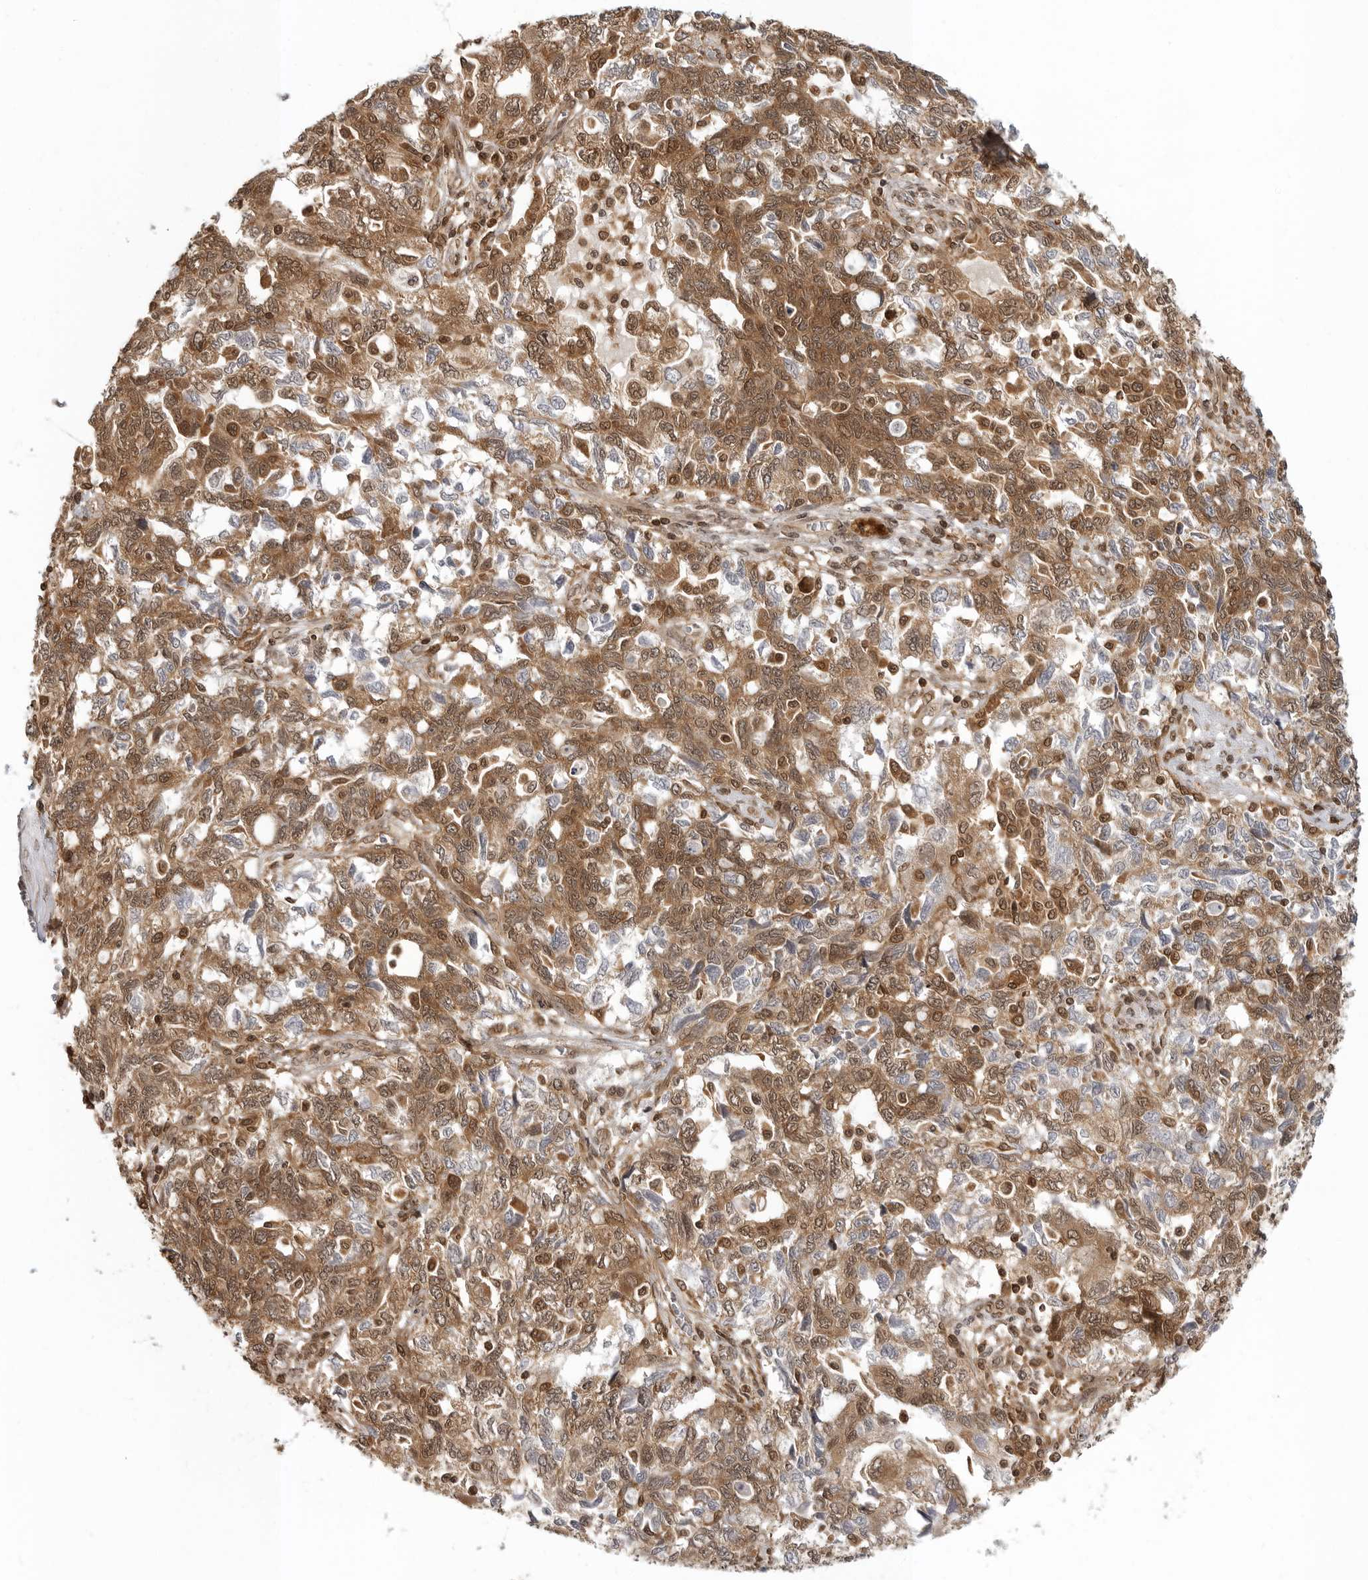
{"staining": {"intensity": "moderate", "quantity": ">75%", "location": "cytoplasmic/membranous,nuclear"}, "tissue": "ovarian cancer", "cell_type": "Tumor cells", "image_type": "cancer", "snomed": [{"axis": "morphology", "description": "Carcinoma, NOS"}, {"axis": "morphology", "description": "Cystadenocarcinoma, serous, NOS"}, {"axis": "topography", "description": "Ovary"}], "caption": "Immunohistochemistry (IHC) of ovarian cancer demonstrates medium levels of moderate cytoplasmic/membranous and nuclear staining in approximately >75% of tumor cells.", "gene": "SZRD1", "patient": {"sex": "female", "age": 69}}